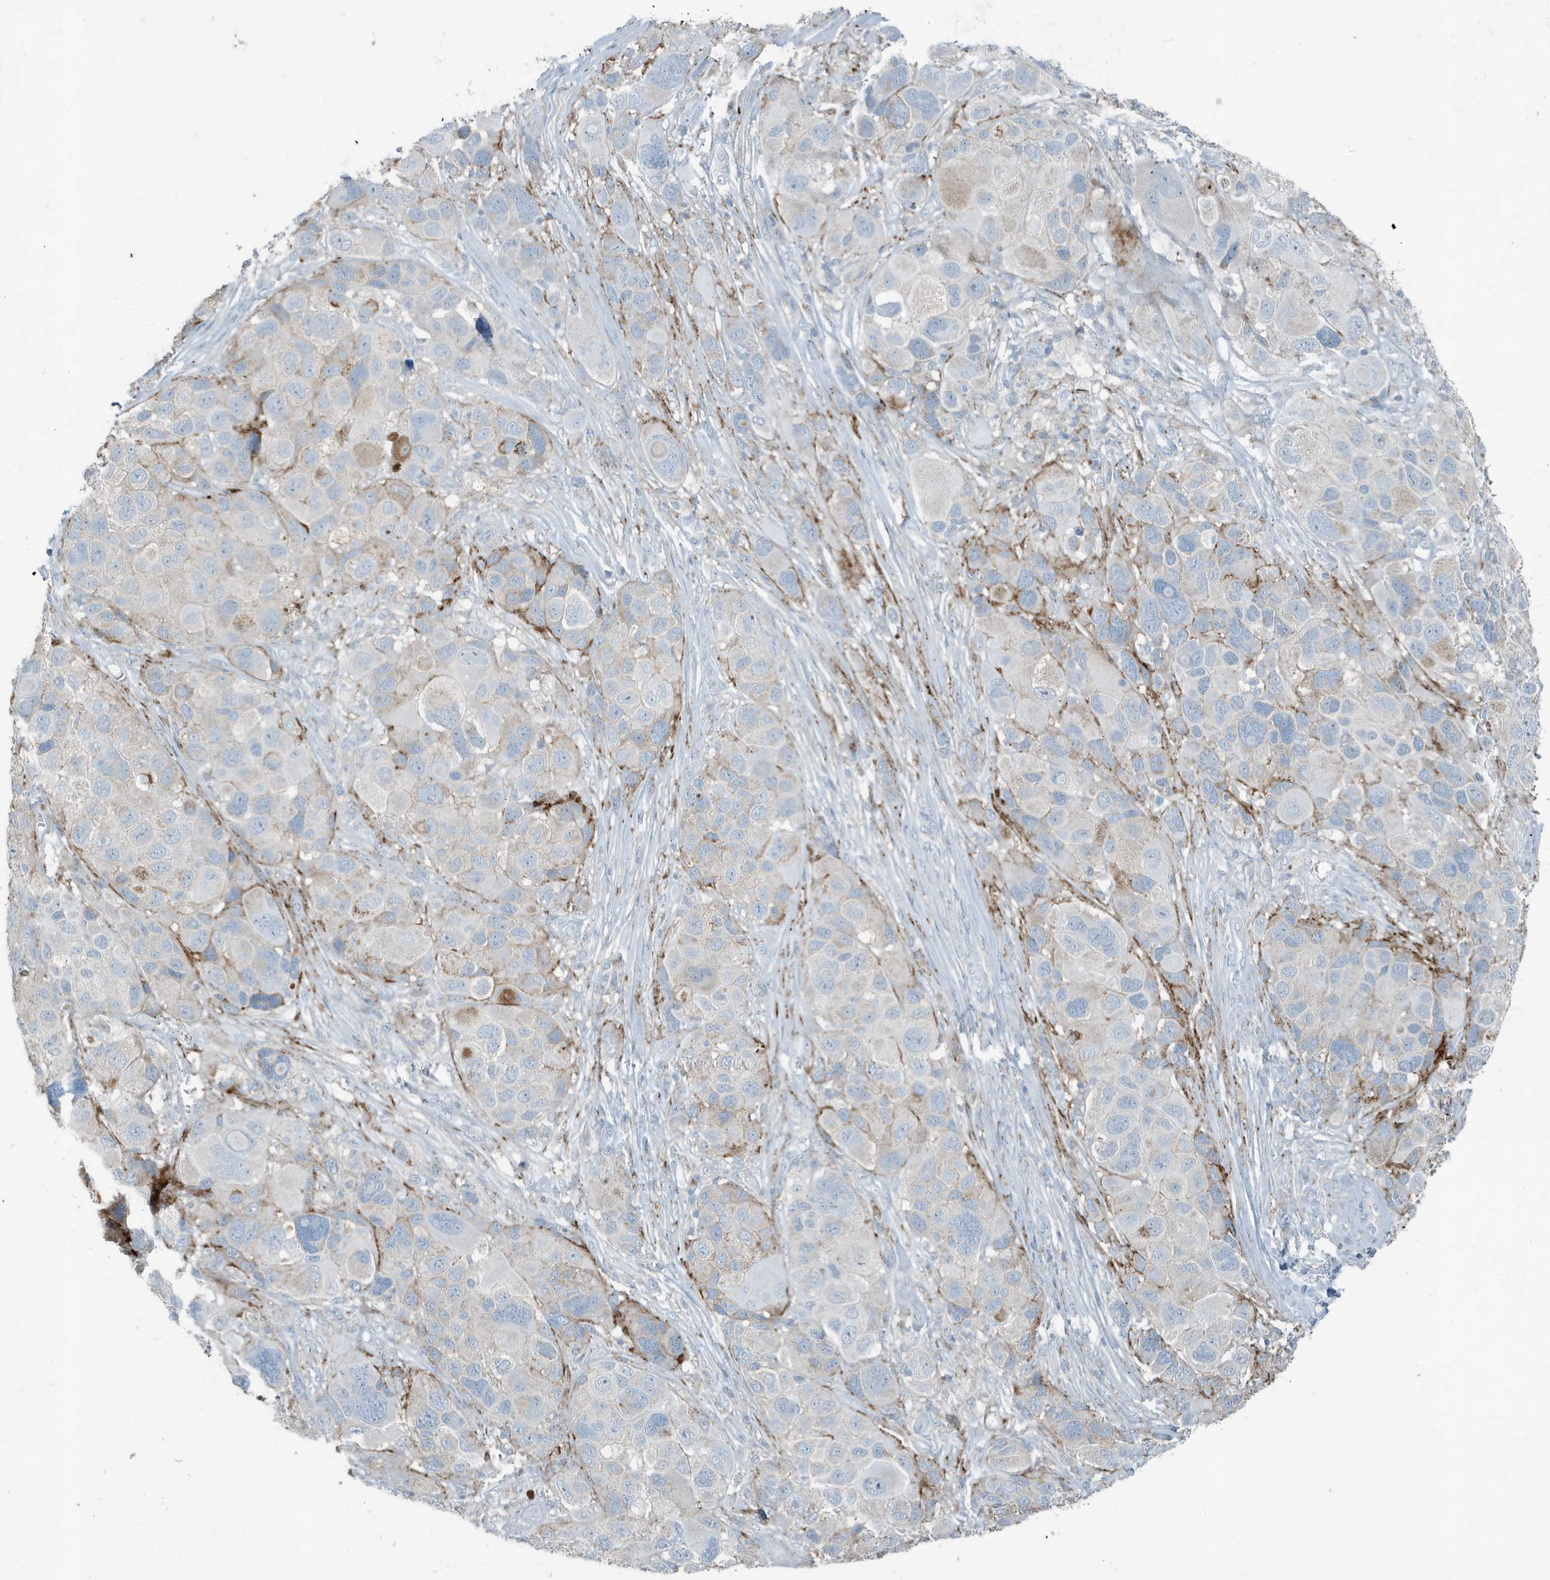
{"staining": {"intensity": "moderate", "quantity": "<25%", "location": "cytoplasmic/membranous"}, "tissue": "melanoma", "cell_type": "Tumor cells", "image_type": "cancer", "snomed": [{"axis": "morphology", "description": "Malignant melanoma, NOS"}, {"axis": "topography", "description": "Skin of trunk"}], "caption": "Malignant melanoma stained with a protein marker reveals moderate staining in tumor cells.", "gene": "FAM162A", "patient": {"sex": "male", "age": 71}}